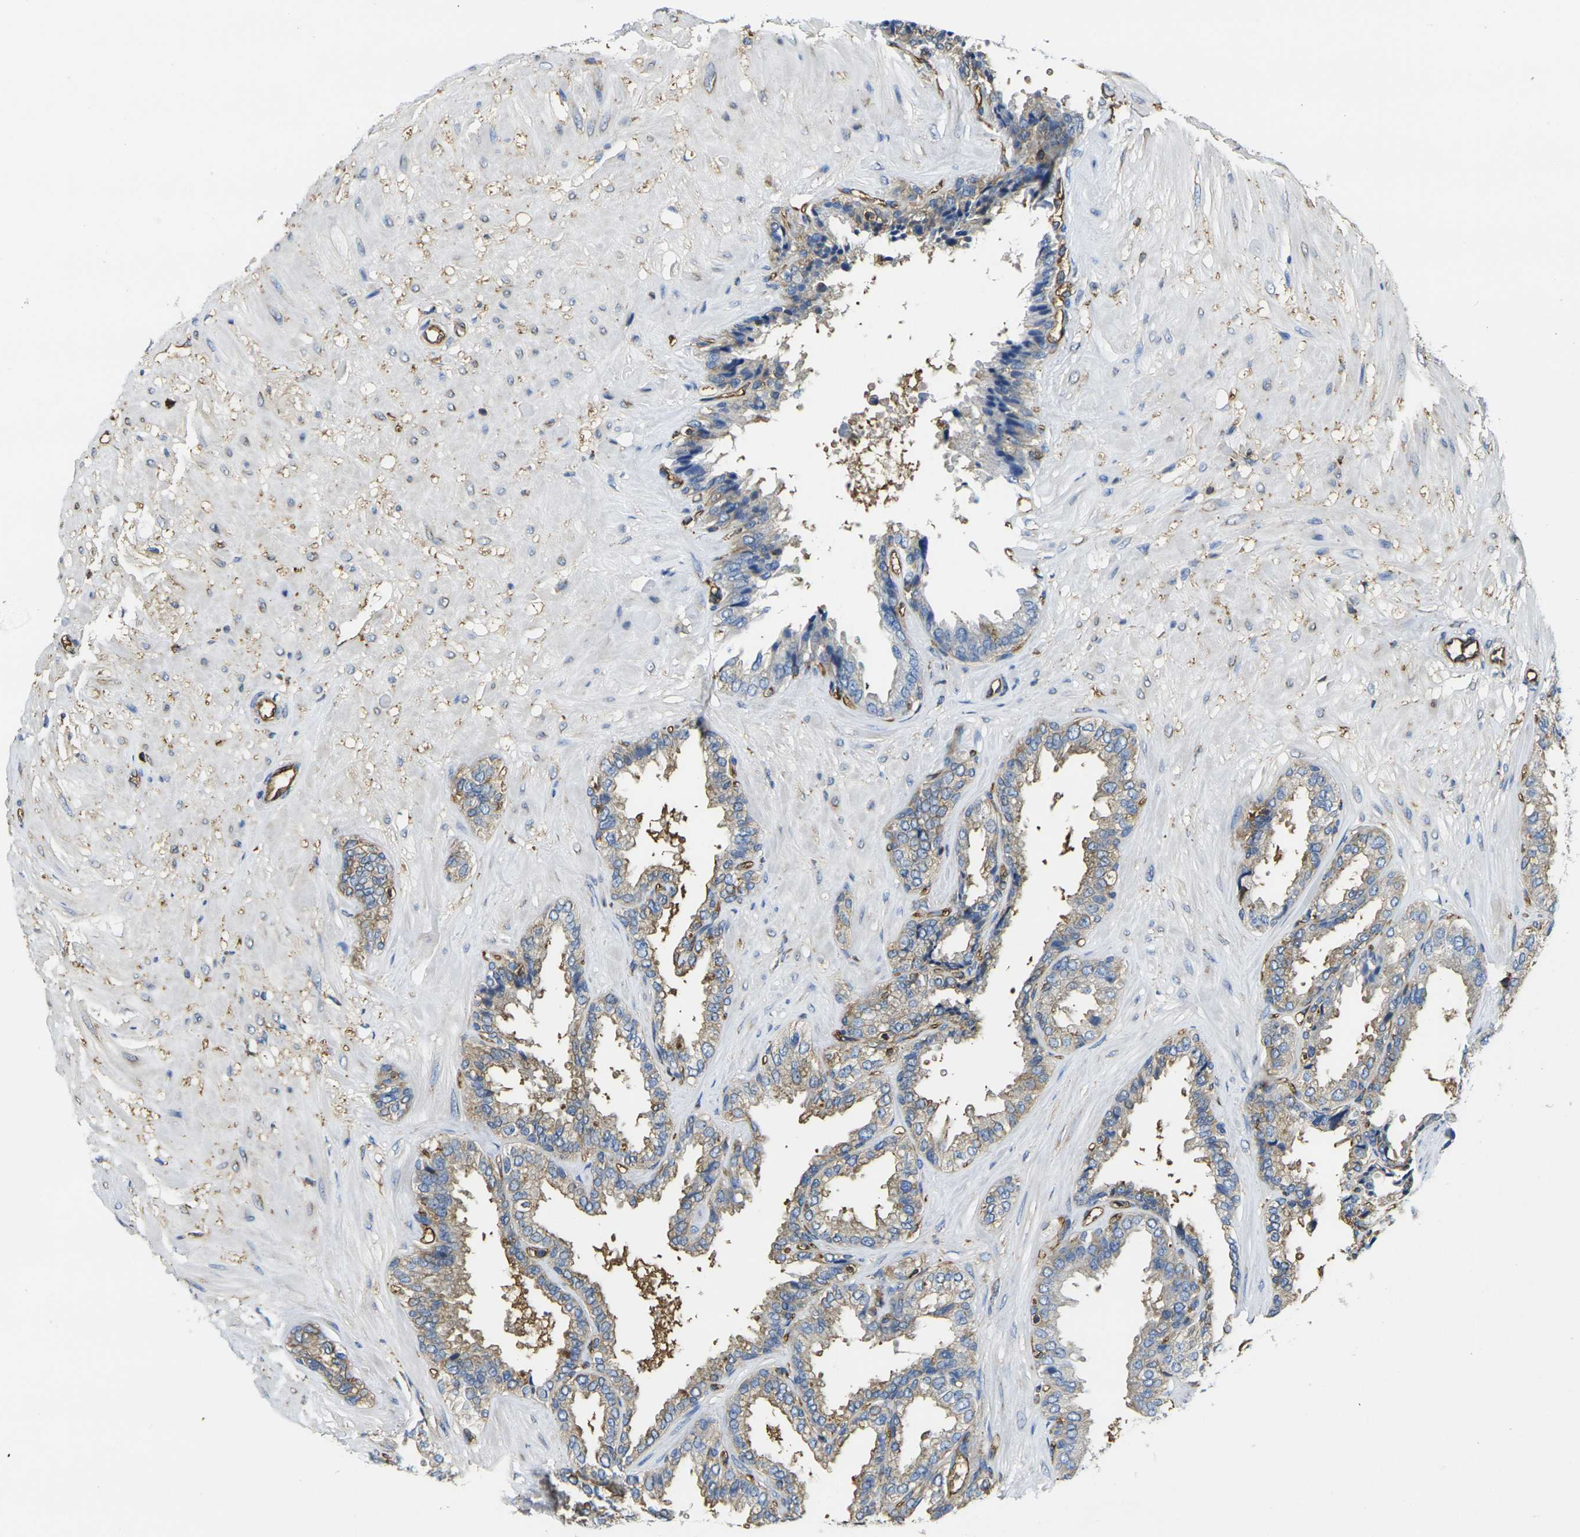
{"staining": {"intensity": "moderate", "quantity": ">75%", "location": "cytoplasmic/membranous"}, "tissue": "seminal vesicle", "cell_type": "Glandular cells", "image_type": "normal", "snomed": [{"axis": "morphology", "description": "Normal tissue, NOS"}, {"axis": "topography", "description": "Seminal veicle"}], "caption": "Brown immunohistochemical staining in benign seminal vesicle shows moderate cytoplasmic/membranous expression in about >75% of glandular cells. (Stains: DAB (3,3'-diaminobenzidine) in brown, nuclei in blue, Microscopy: brightfield microscopy at high magnification).", "gene": "FAM110D", "patient": {"sex": "male", "age": 46}}